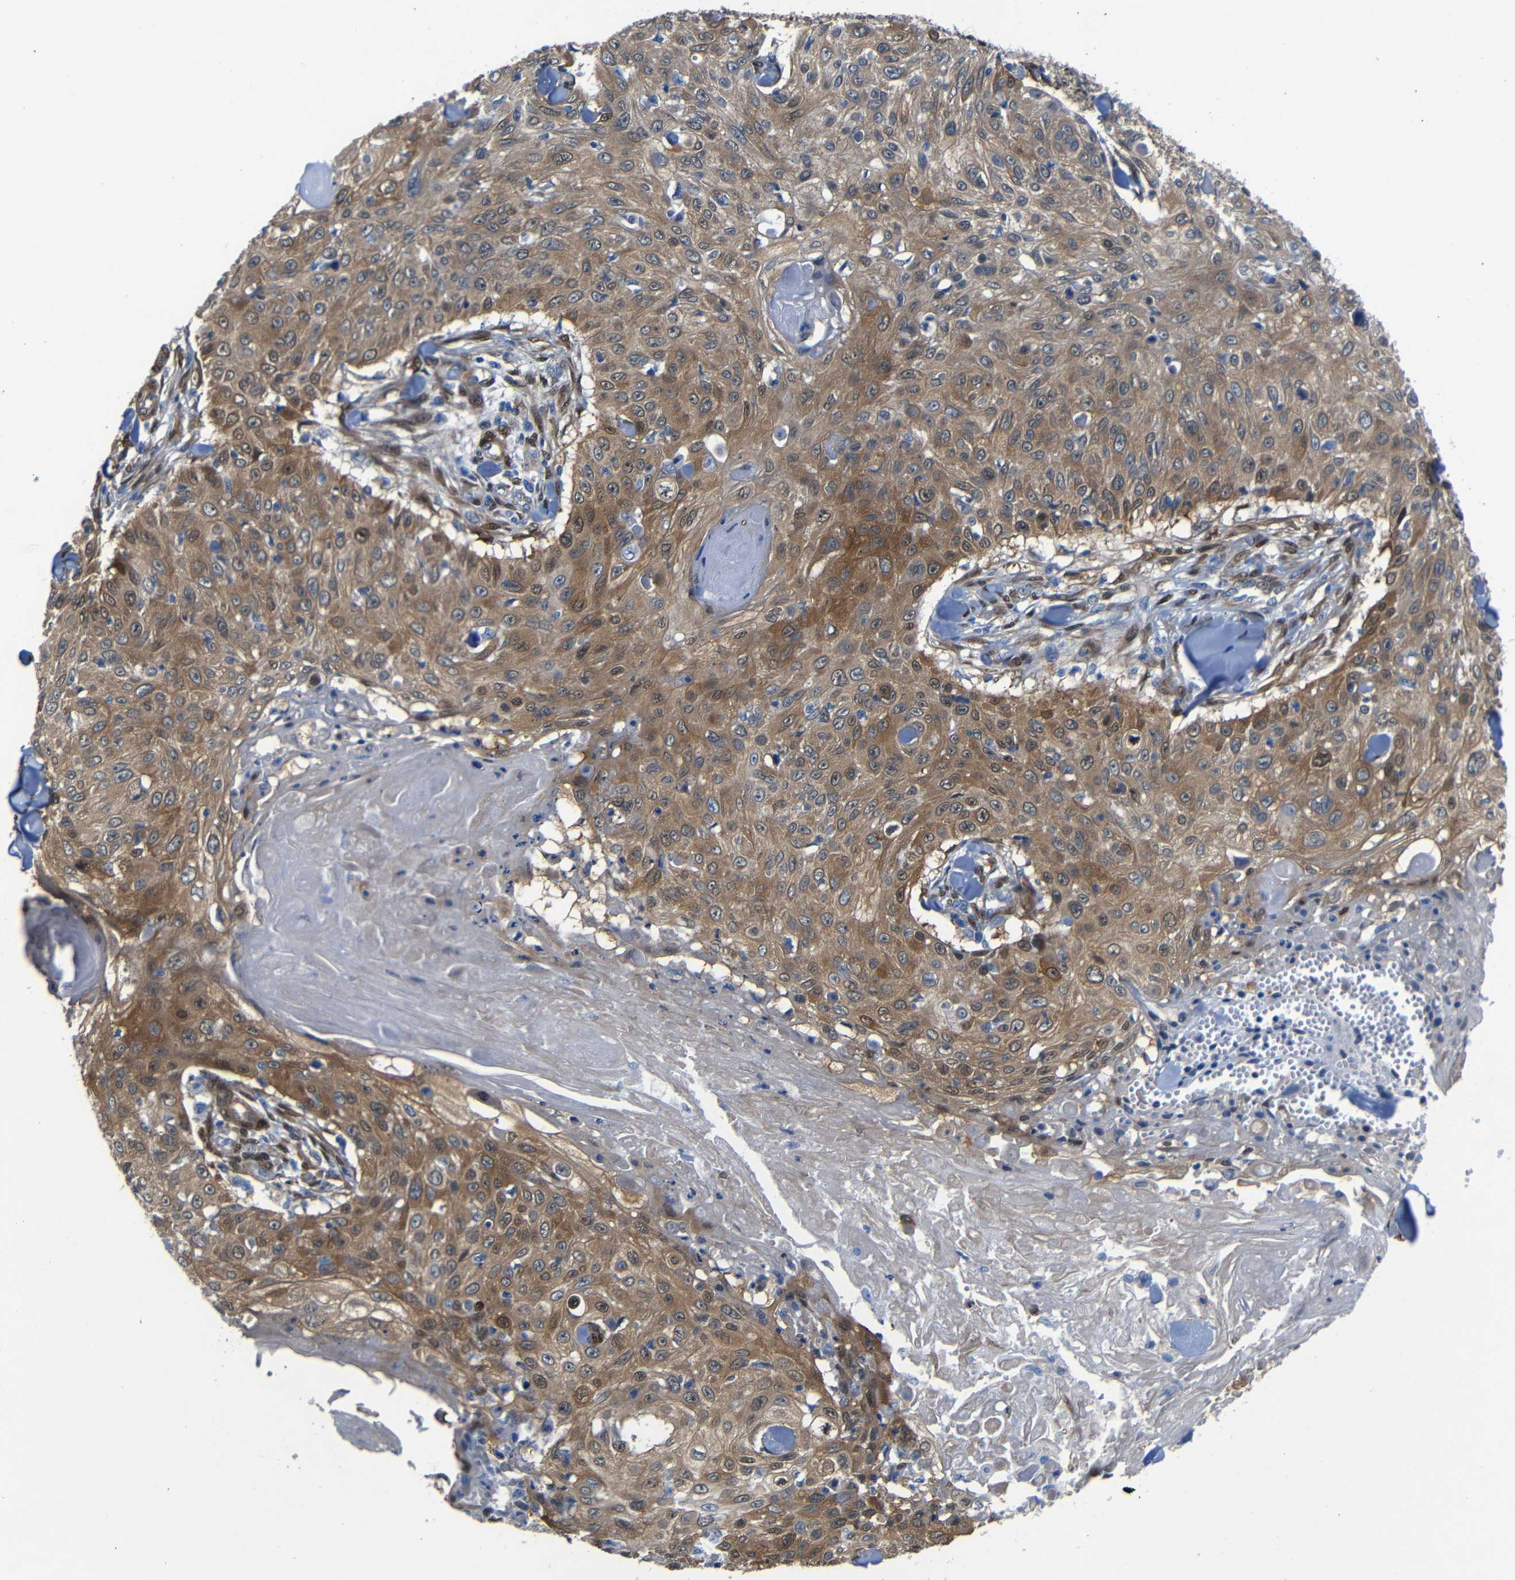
{"staining": {"intensity": "moderate", "quantity": ">75%", "location": "cytoplasmic/membranous,nuclear"}, "tissue": "skin cancer", "cell_type": "Tumor cells", "image_type": "cancer", "snomed": [{"axis": "morphology", "description": "Squamous cell carcinoma, NOS"}, {"axis": "topography", "description": "Skin"}], "caption": "The immunohistochemical stain shows moderate cytoplasmic/membranous and nuclear staining in tumor cells of skin squamous cell carcinoma tissue. (Stains: DAB (3,3'-diaminobenzidine) in brown, nuclei in blue, Microscopy: brightfield microscopy at high magnification).", "gene": "YAP1", "patient": {"sex": "male", "age": 86}}